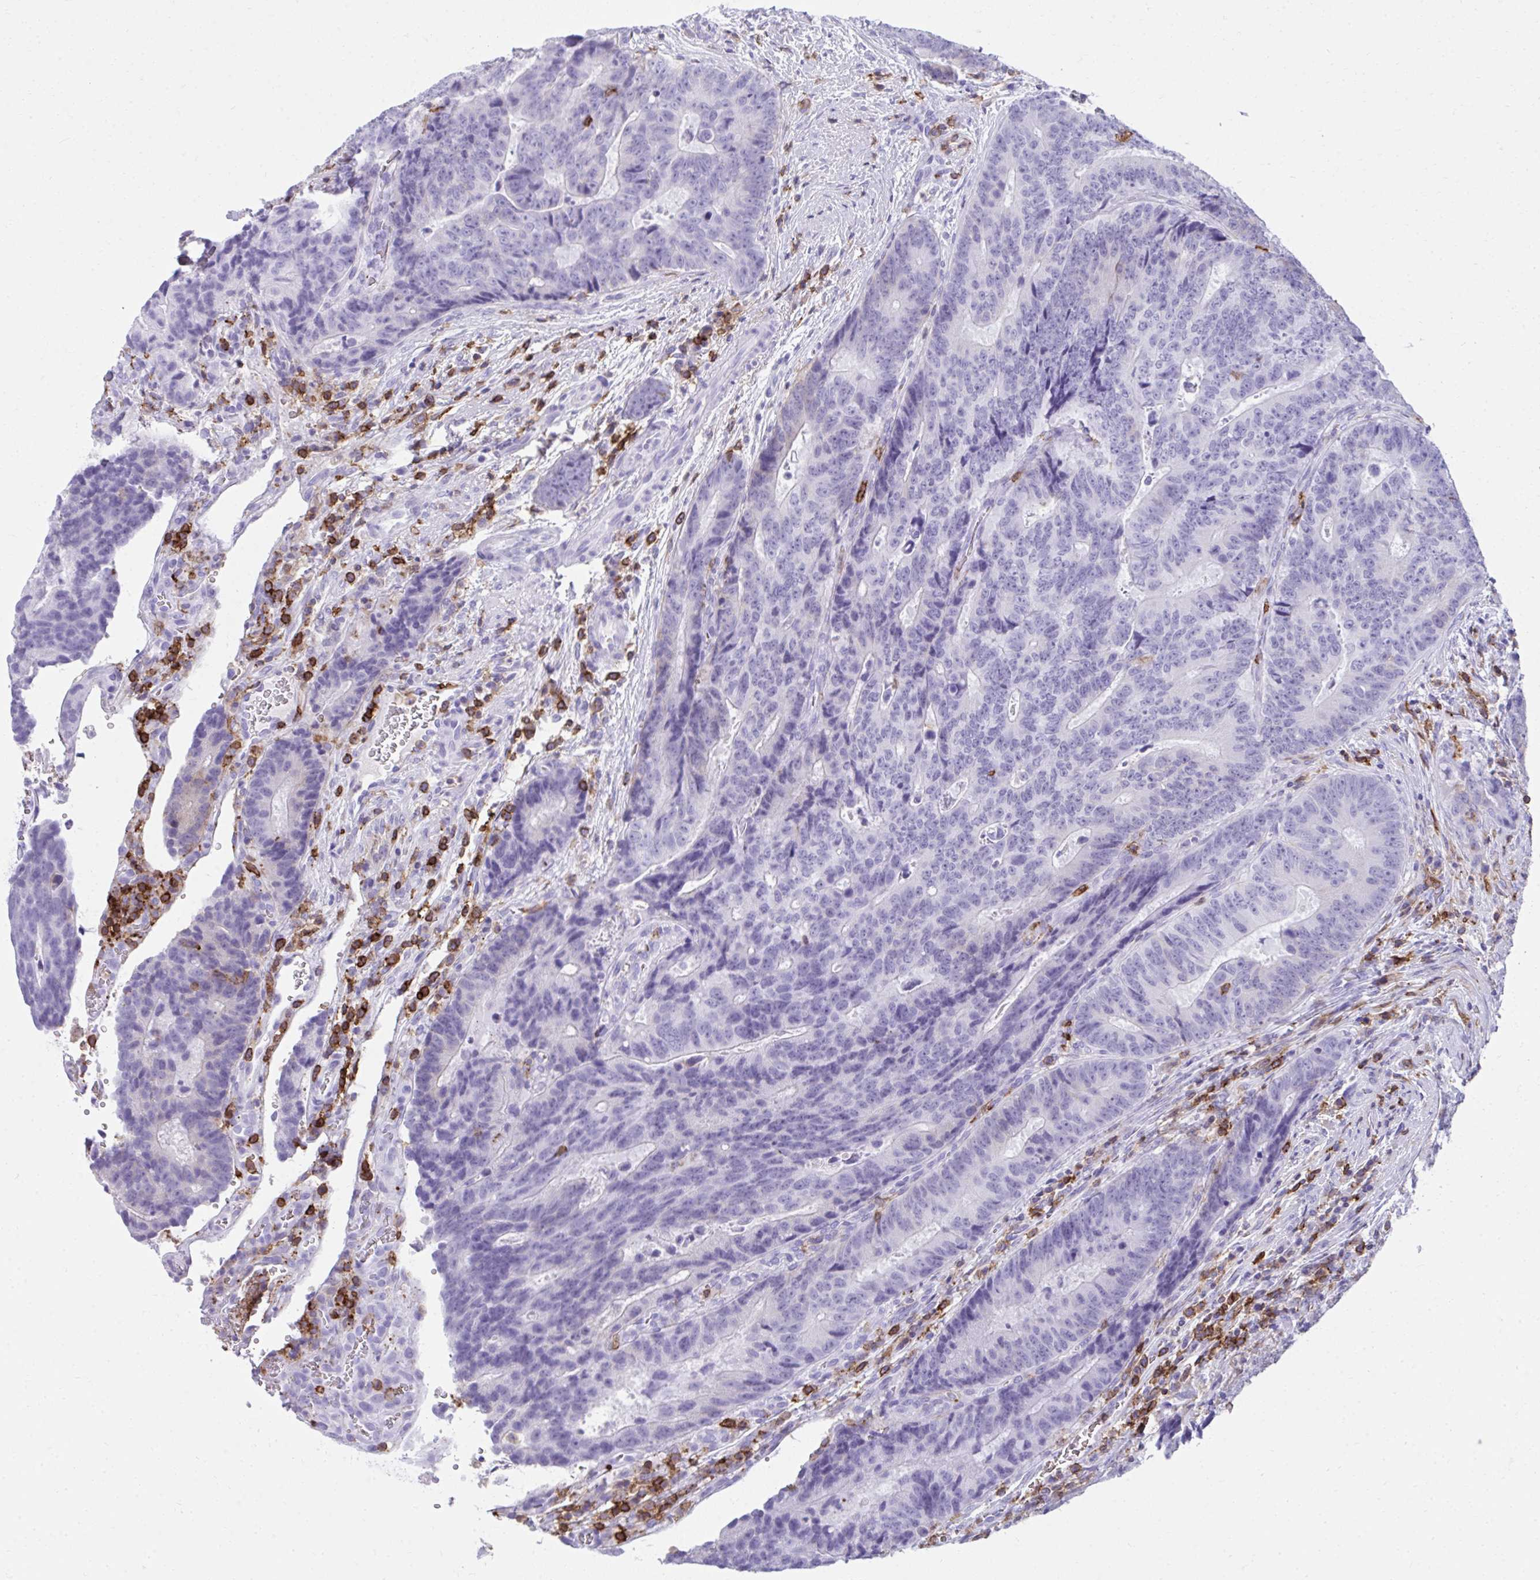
{"staining": {"intensity": "negative", "quantity": "none", "location": "none"}, "tissue": "colorectal cancer", "cell_type": "Tumor cells", "image_type": "cancer", "snomed": [{"axis": "morphology", "description": "Adenocarcinoma, NOS"}, {"axis": "topography", "description": "Colon"}], "caption": "Immunohistochemistry (IHC) micrograph of adenocarcinoma (colorectal) stained for a protein (brown), which demonstrates no expression in tumor cells. Brightfield microscopy of immunohistochemistry (IHC) stained with DAB (3,3'-diaminobenzidine) (brown) and hematoxylin (blue), captured at high magnification.", "gene": "SPN", "patient": {"sex": "female", "age": 48}}